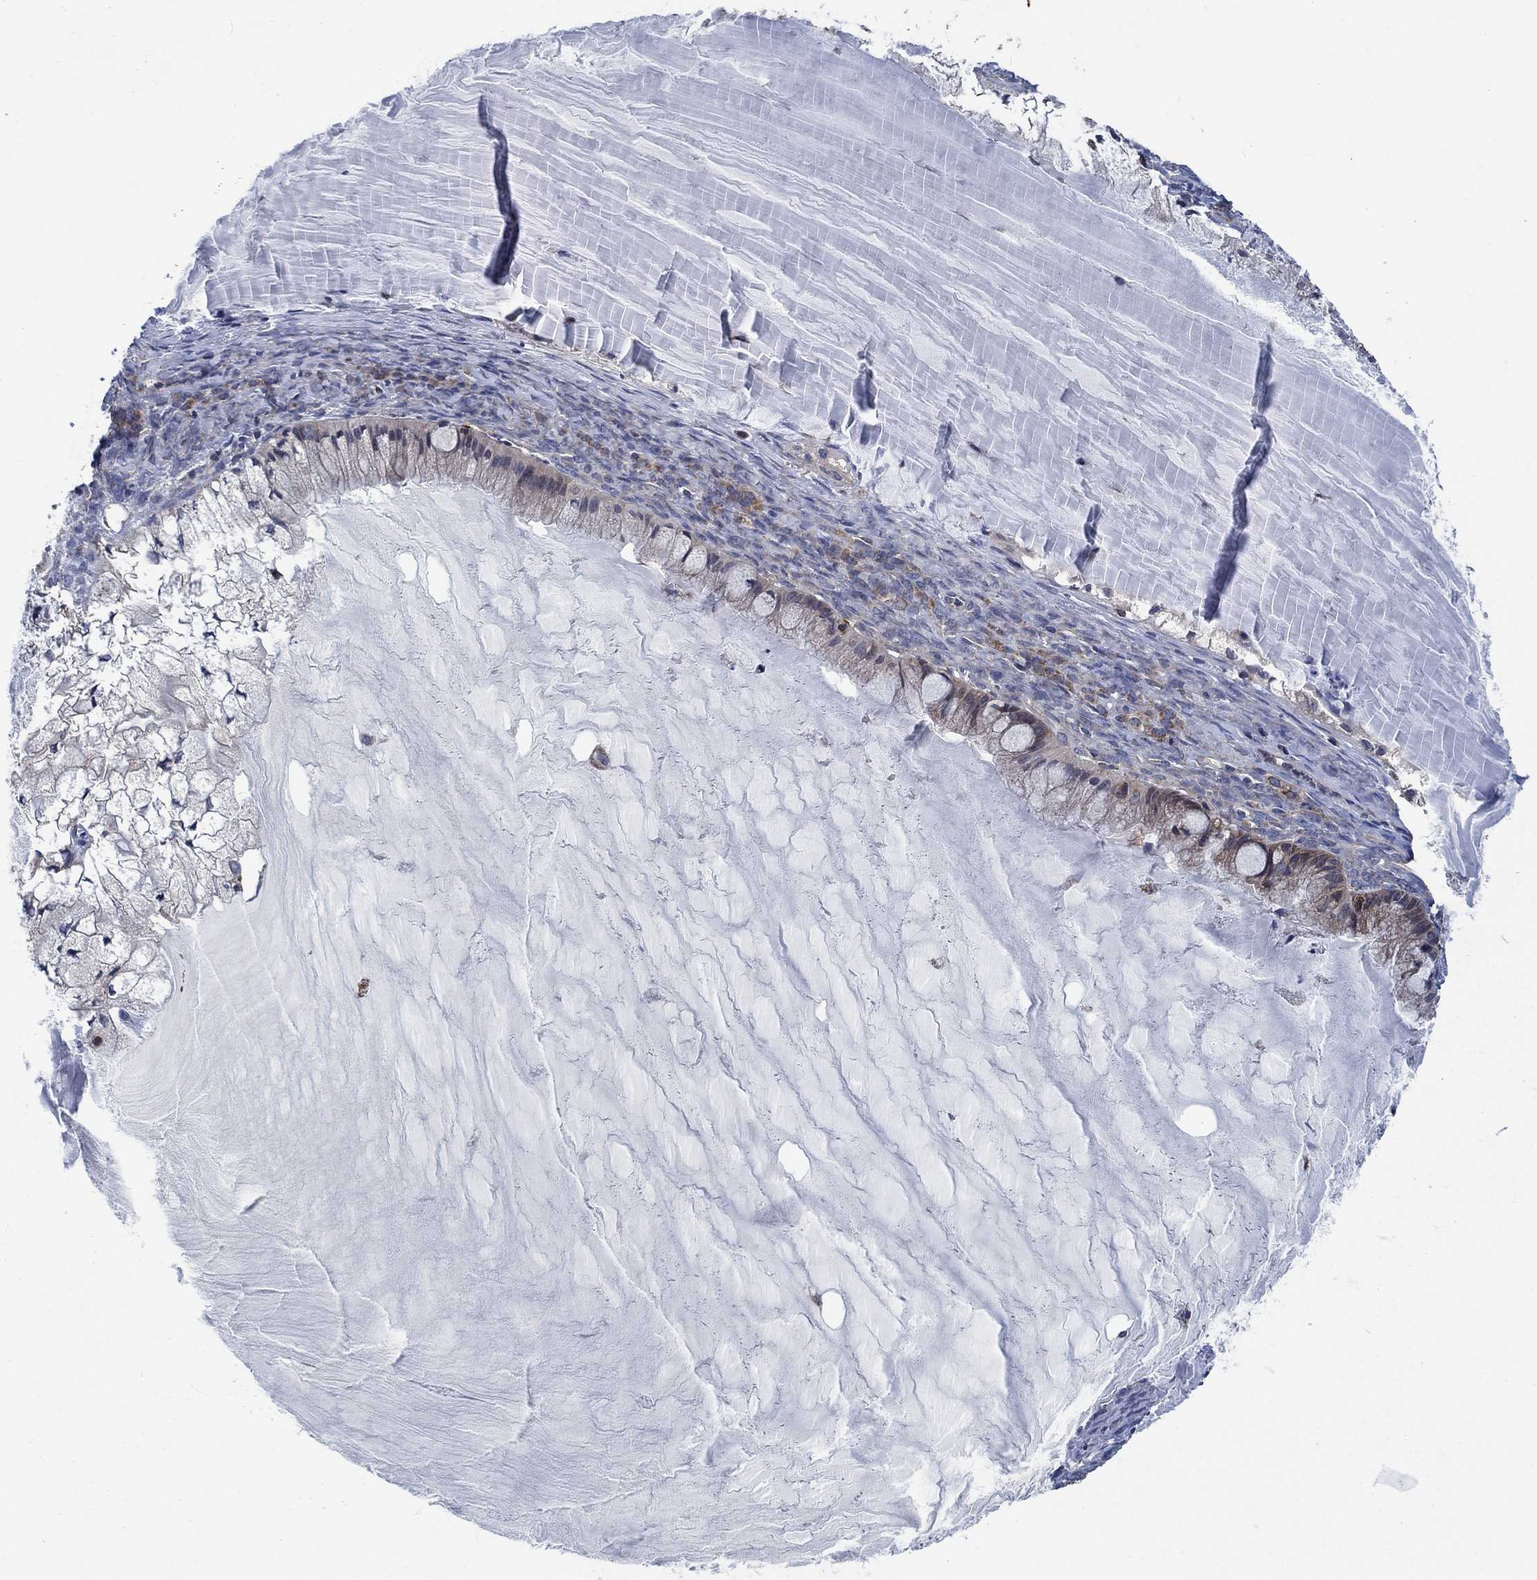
{"staining": {"intensity": "weak", "quantity": "25%-75%", "location": "cytoplasmic/membranous"}, "tissue": "ovarian cancer", "cell_type": "Tumor cells", "image_type": "cancer", "snomed": [{"axis": "morphology", "description": "Cystadenocarcinoma, mucinous, NOS"}, {"axis": "topography", "description": "Ovary"}], "caption": "Immunohistochemical staining of mucinous cystadenocarcinoma (ovarian) shows weak cytoplasmic/membranous protein staining in approximately 25%-75% of tumor cells. (IHC, brightfield microscopy, high magnification).", "gene": "STXBP6", "patient": {"sex": "female", "age": 57}}